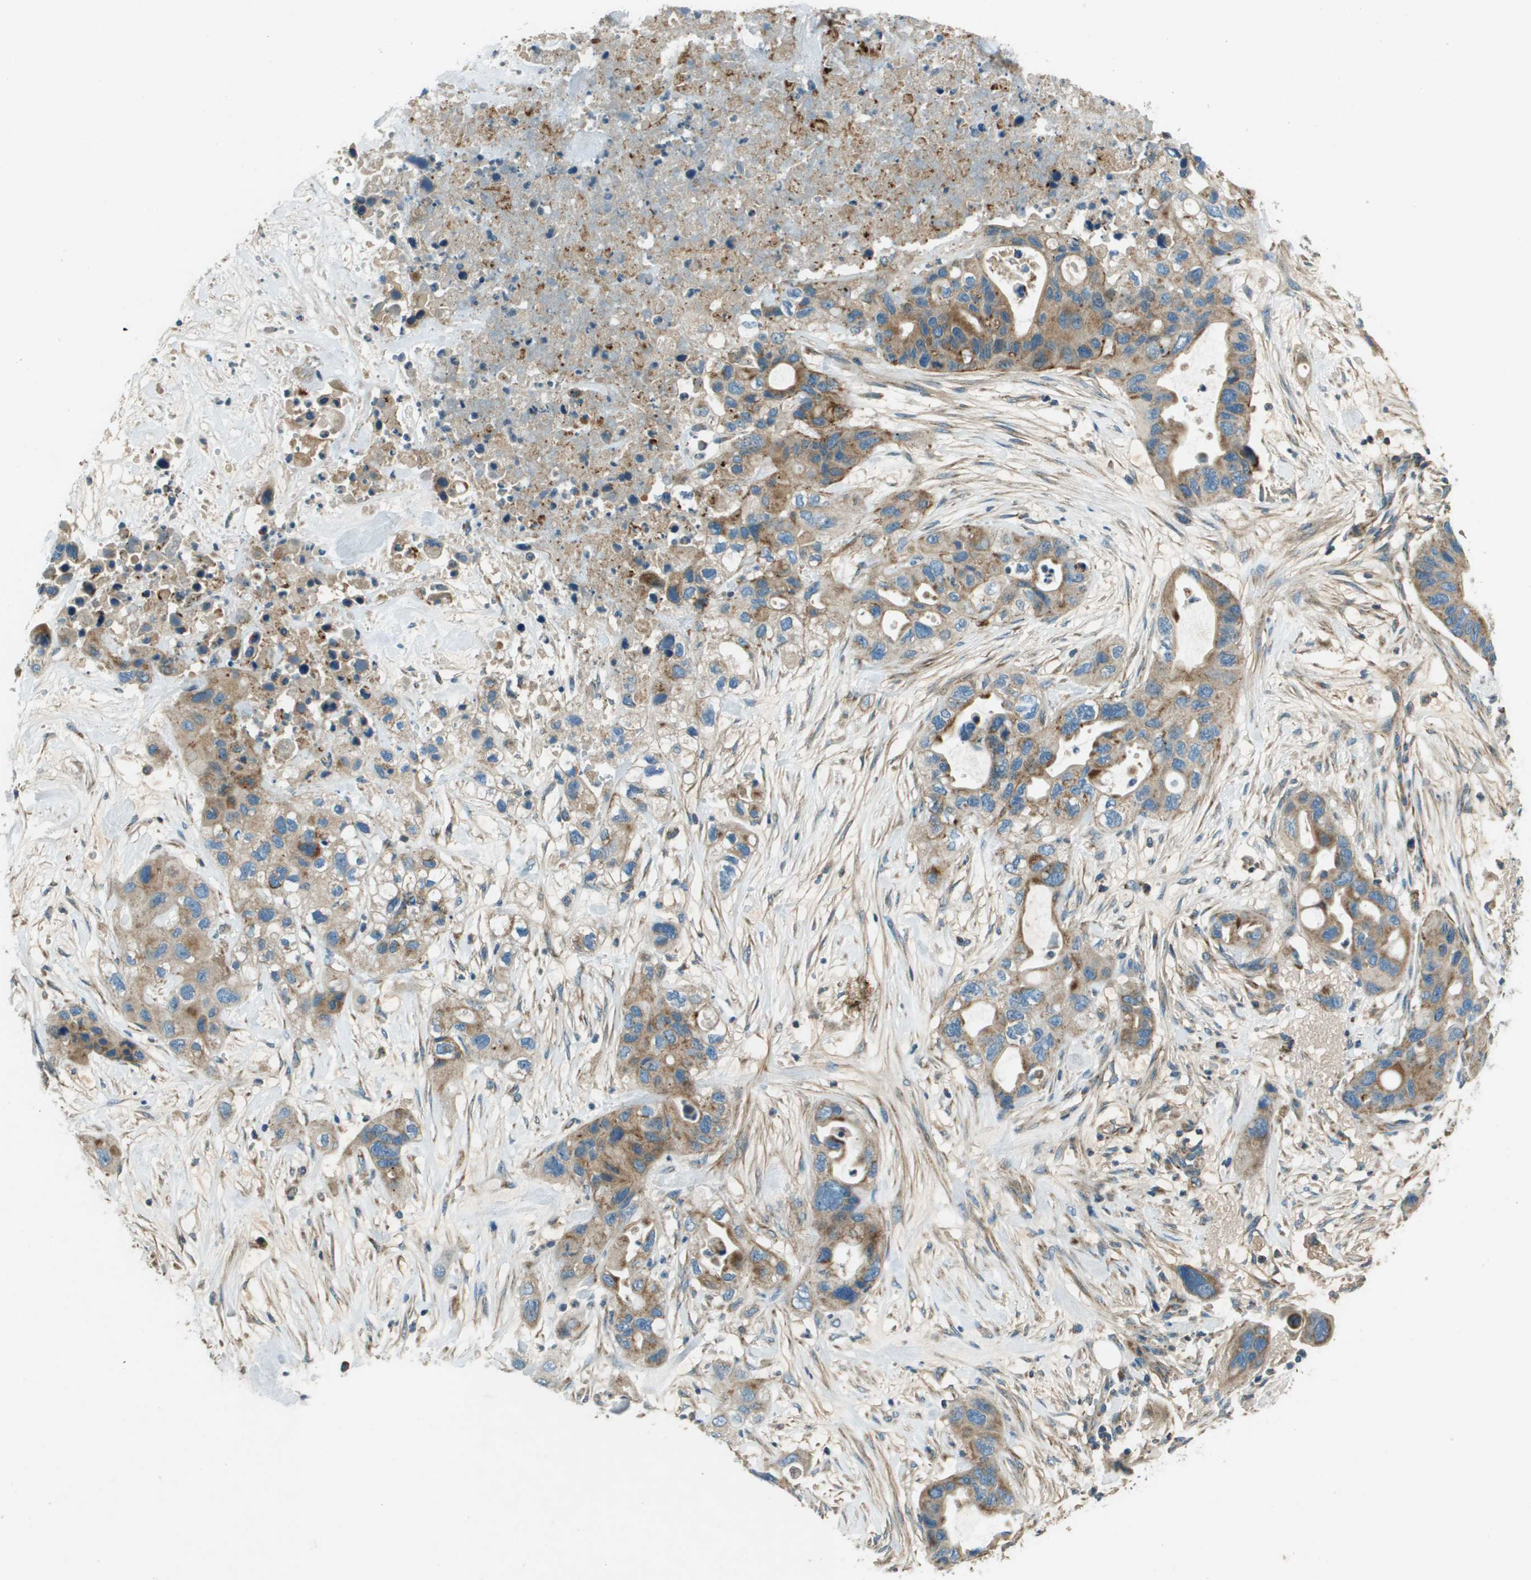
{"staining": {"intensity": "moderate", "quantity": ">75%", "location": "cytoplasmic/membranous"}, "tissue": "pancreatic cancer", "cell_type": "Tumor cells", "image_type": "cancer", "snomed": [{"axis": "morphology", "description": "Adenocarcinoma, NOS"}, {"axis": "topography", "description": "Pancreas"}], "caption": "Protein expression analysis of human pancreatic adenocarcinoma reveals moderate cytoplasmic/membranous expression in approximately >75% of tumor cells.", "gene": "MIGA1", "patient": {"sex": "female", "age": 71}}